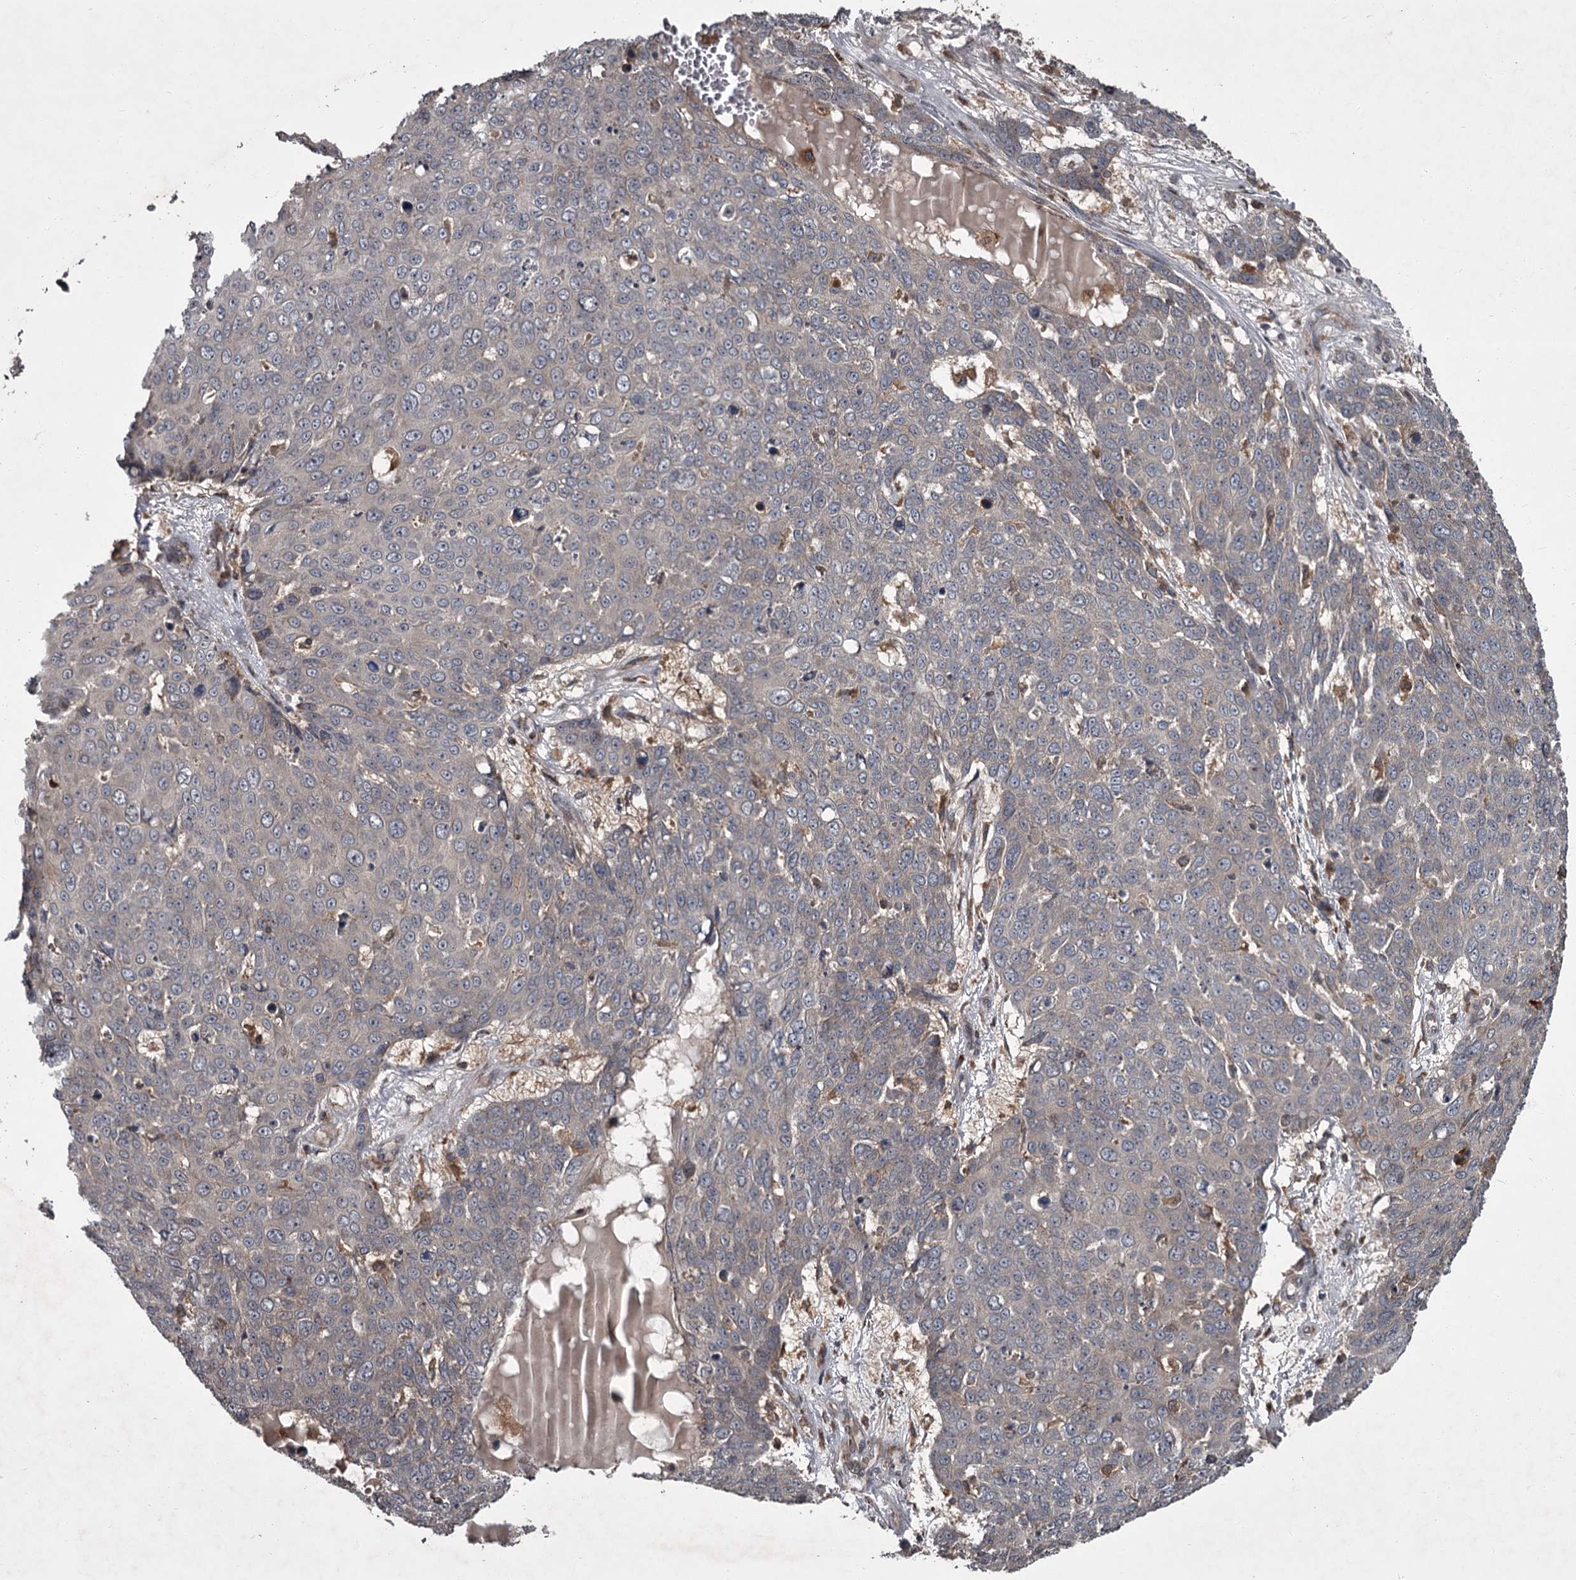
{"staining": {"intensity": "negative", "quantity": "none", "location": "none"}, "tissue": "skin cancer", "cell_type": "Tumor cells", "image_type": "cancer", "snomed": [{"axis": "morphology", "description": "Squamous cell carcinoma, NOS"}, {"axis": "topography", "description": "Skin"}], "caption": "This is a image of IHC staining of skin cancer (squamous cell carcinoma), which shows no staining in tumor cells.", "gene": "UNC93B1", "patient": {"sex": "male", "age": 71}}